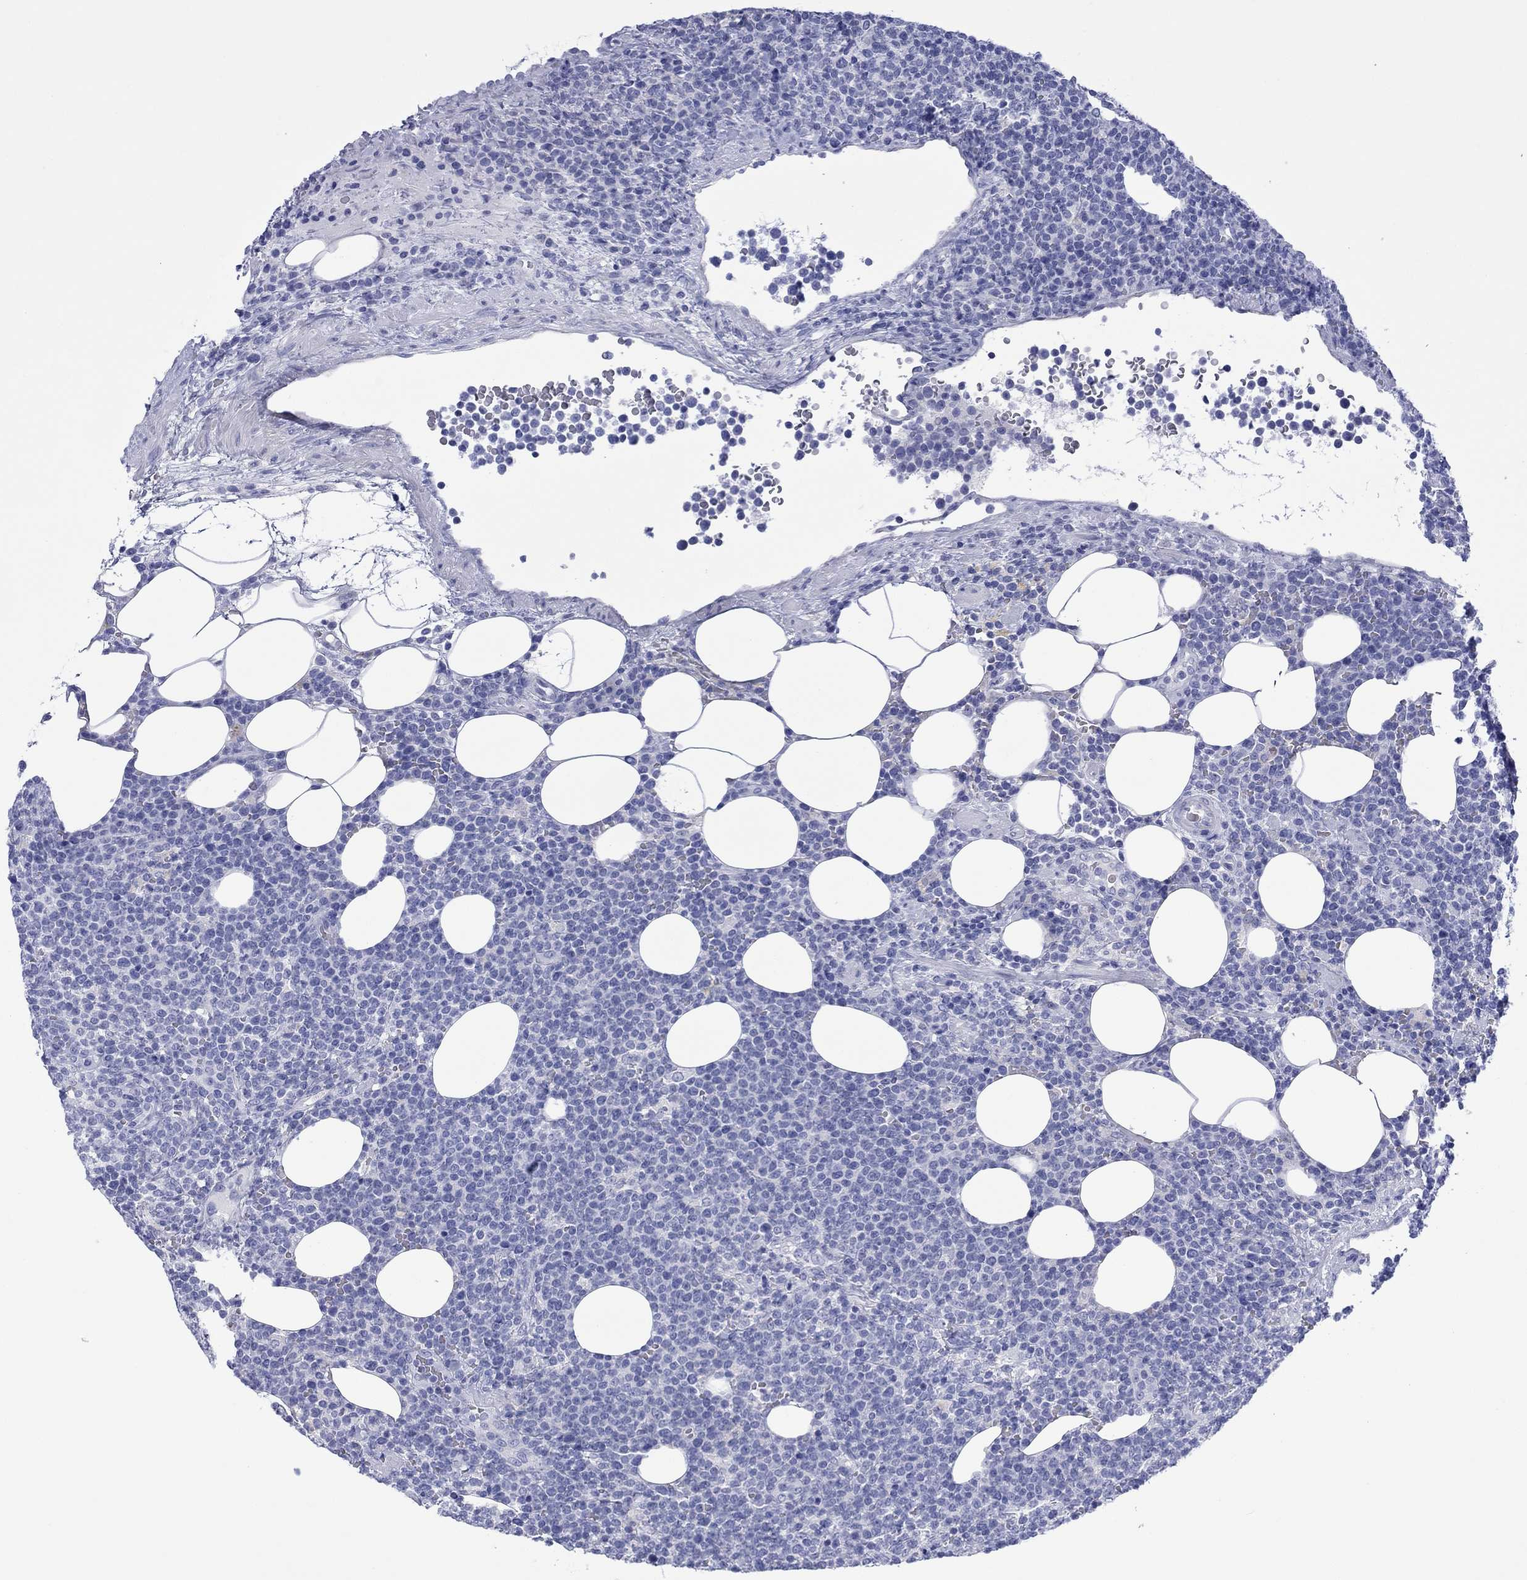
{"staining": {"intensity": "negative", "quantity": "none", "location": "none"}, "tissue": "lymphoma", "cell_type": "Tumor cells", "image_type": "cancer", "snomed": [{"axis": "morphology", "description": "Malignant lymphoma, non-Hodgkin's type, High grade"}, {"axis": "topography", "description": "Lymph node"}], "caption": "Tumor cells are negative for brown protein staining in malignant lymphoma, non-Hodgkin's type (high-grade).", "gene": "MLANA", "patient": {"sex": "male", "age": 61}}